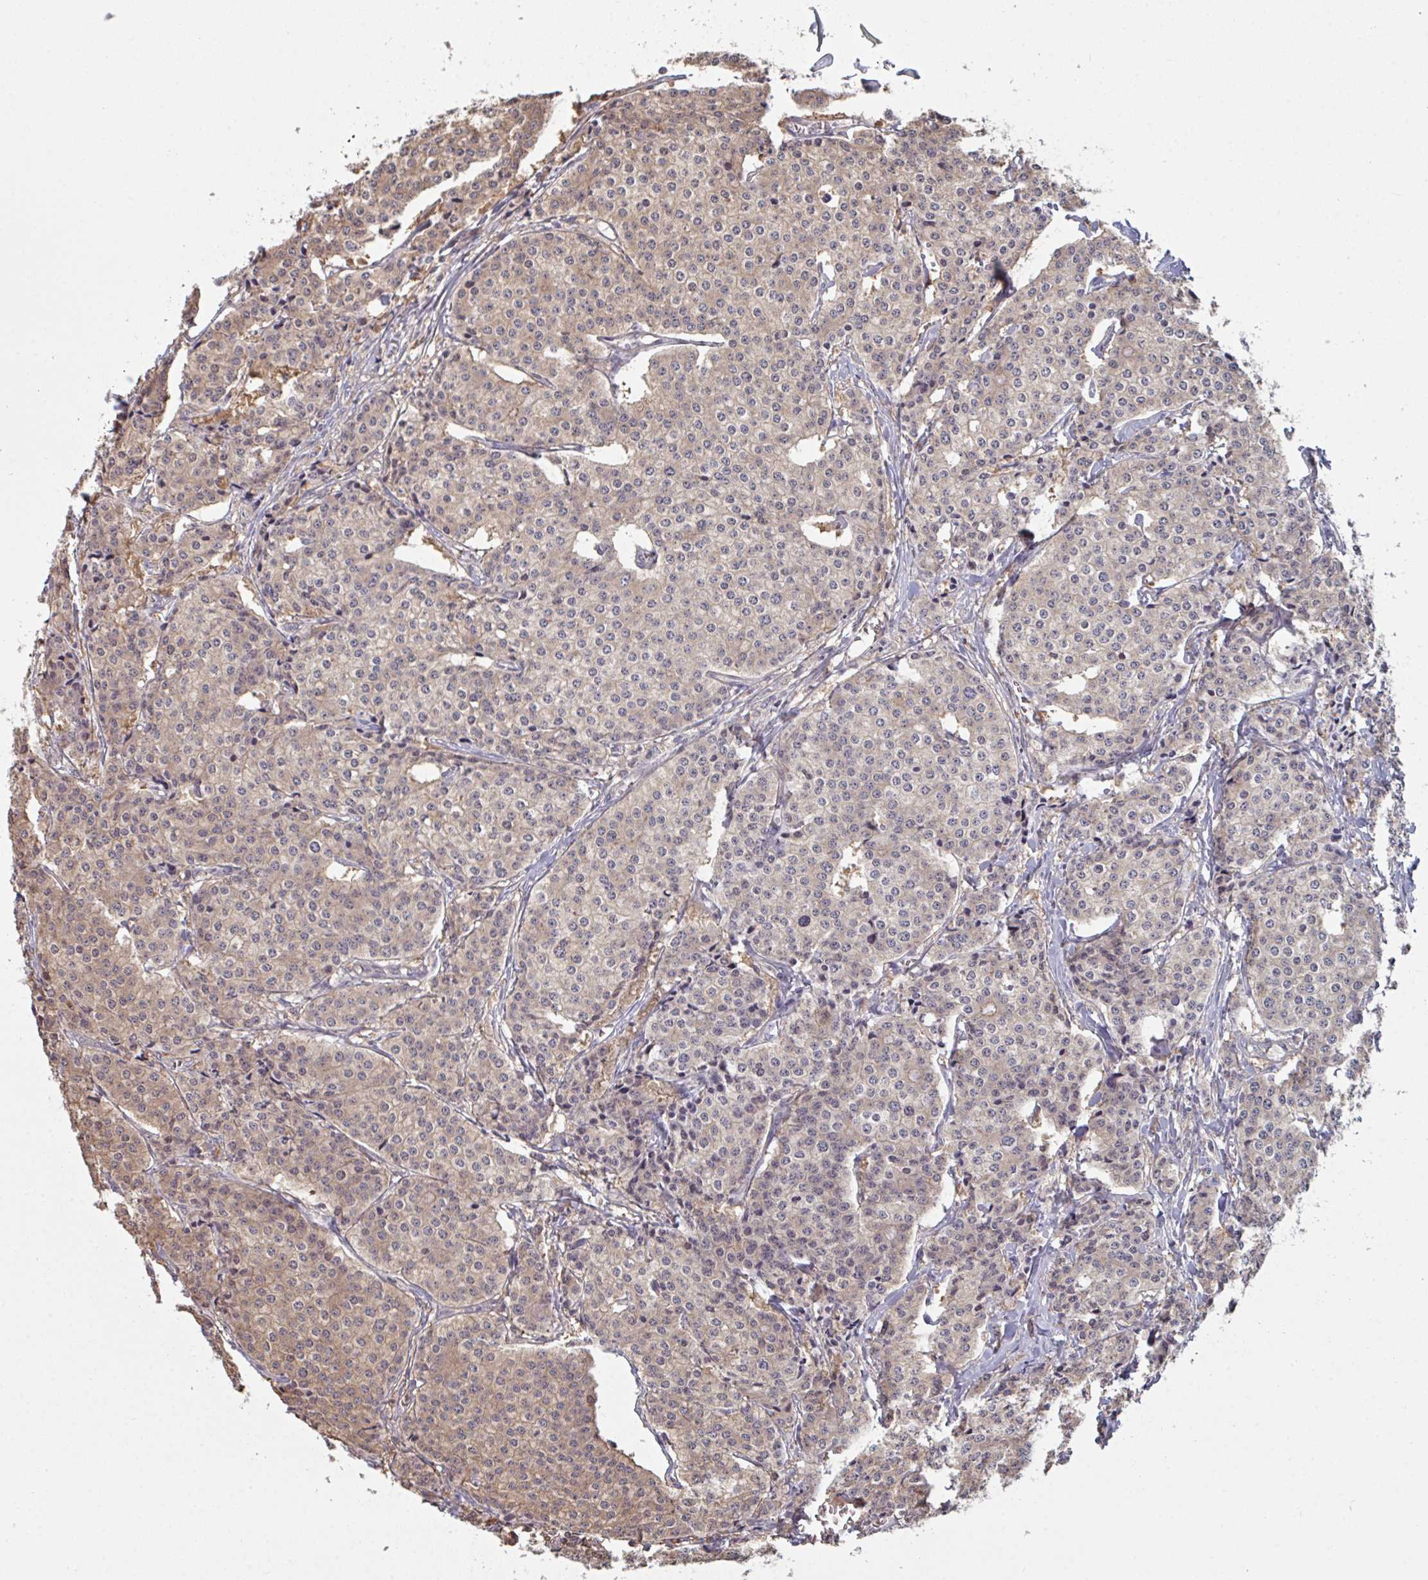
{"staining": {"intensity": "weak", "quantity": ">75%", "location": "cytoplasmic/membranous"}, "tissue": "carcinoid", "cell_type": "Tumor cells", "image_type": "cancer", "snomed": [{"axis": "morphology", "description": "Carcinoid, malignant, NOS"}, {"axis": "topography", "description": "Small intestine"}], "caption": "Carcinoid stained for a protein (brown) displays weak cytoplasmic/membranous positive staining in approximately >75% of tumor cells.", "gene": "TTC9C", "patient": {"sex": "female", "age": 64}}